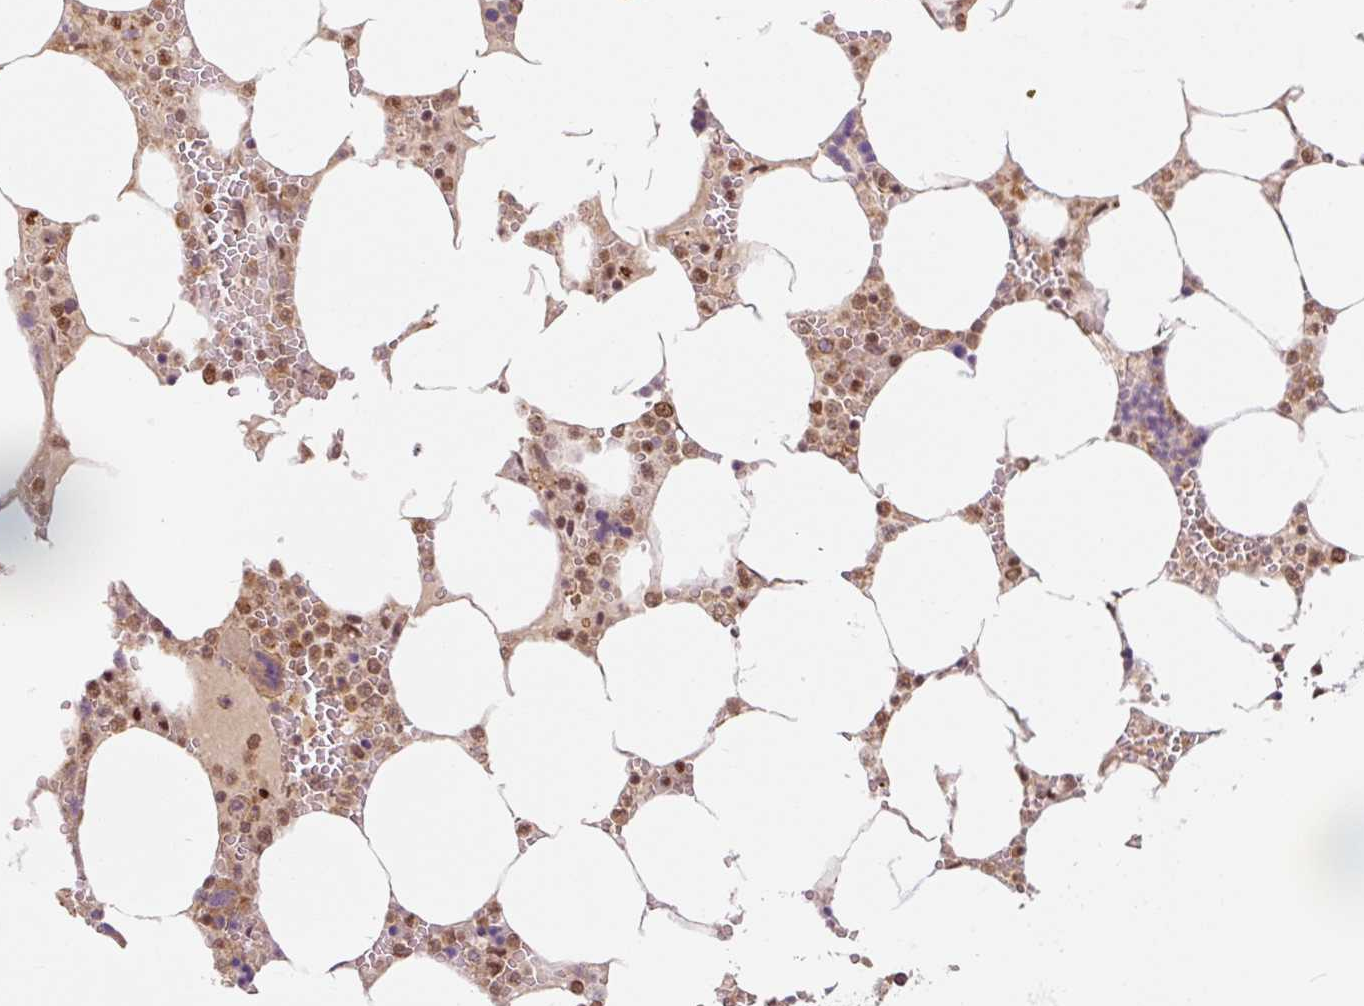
{"staining": {"intensity": "moderate", "quantity": ">75%", "location": "nuclear"}, "tissue": "bone marrow", "cell_type": "Hematopoietic cells", "image_type": "normal", "snomed": [{"axis": "morphology", "description": "Normal tissue, NOS"}, {"axis": "topography", "description": "Bone marrow"}], "caption": "High-power microscopy captured an immunohistochemistry image of normal bone marrow, revealing moderate nuclear expression in approximately >75% of hematopoietic cells. (DAB = brown stain, brightfield microscopy at high magnification).", "gene": "CSTF1", "patient": {"sex": "male", "age": 64}}